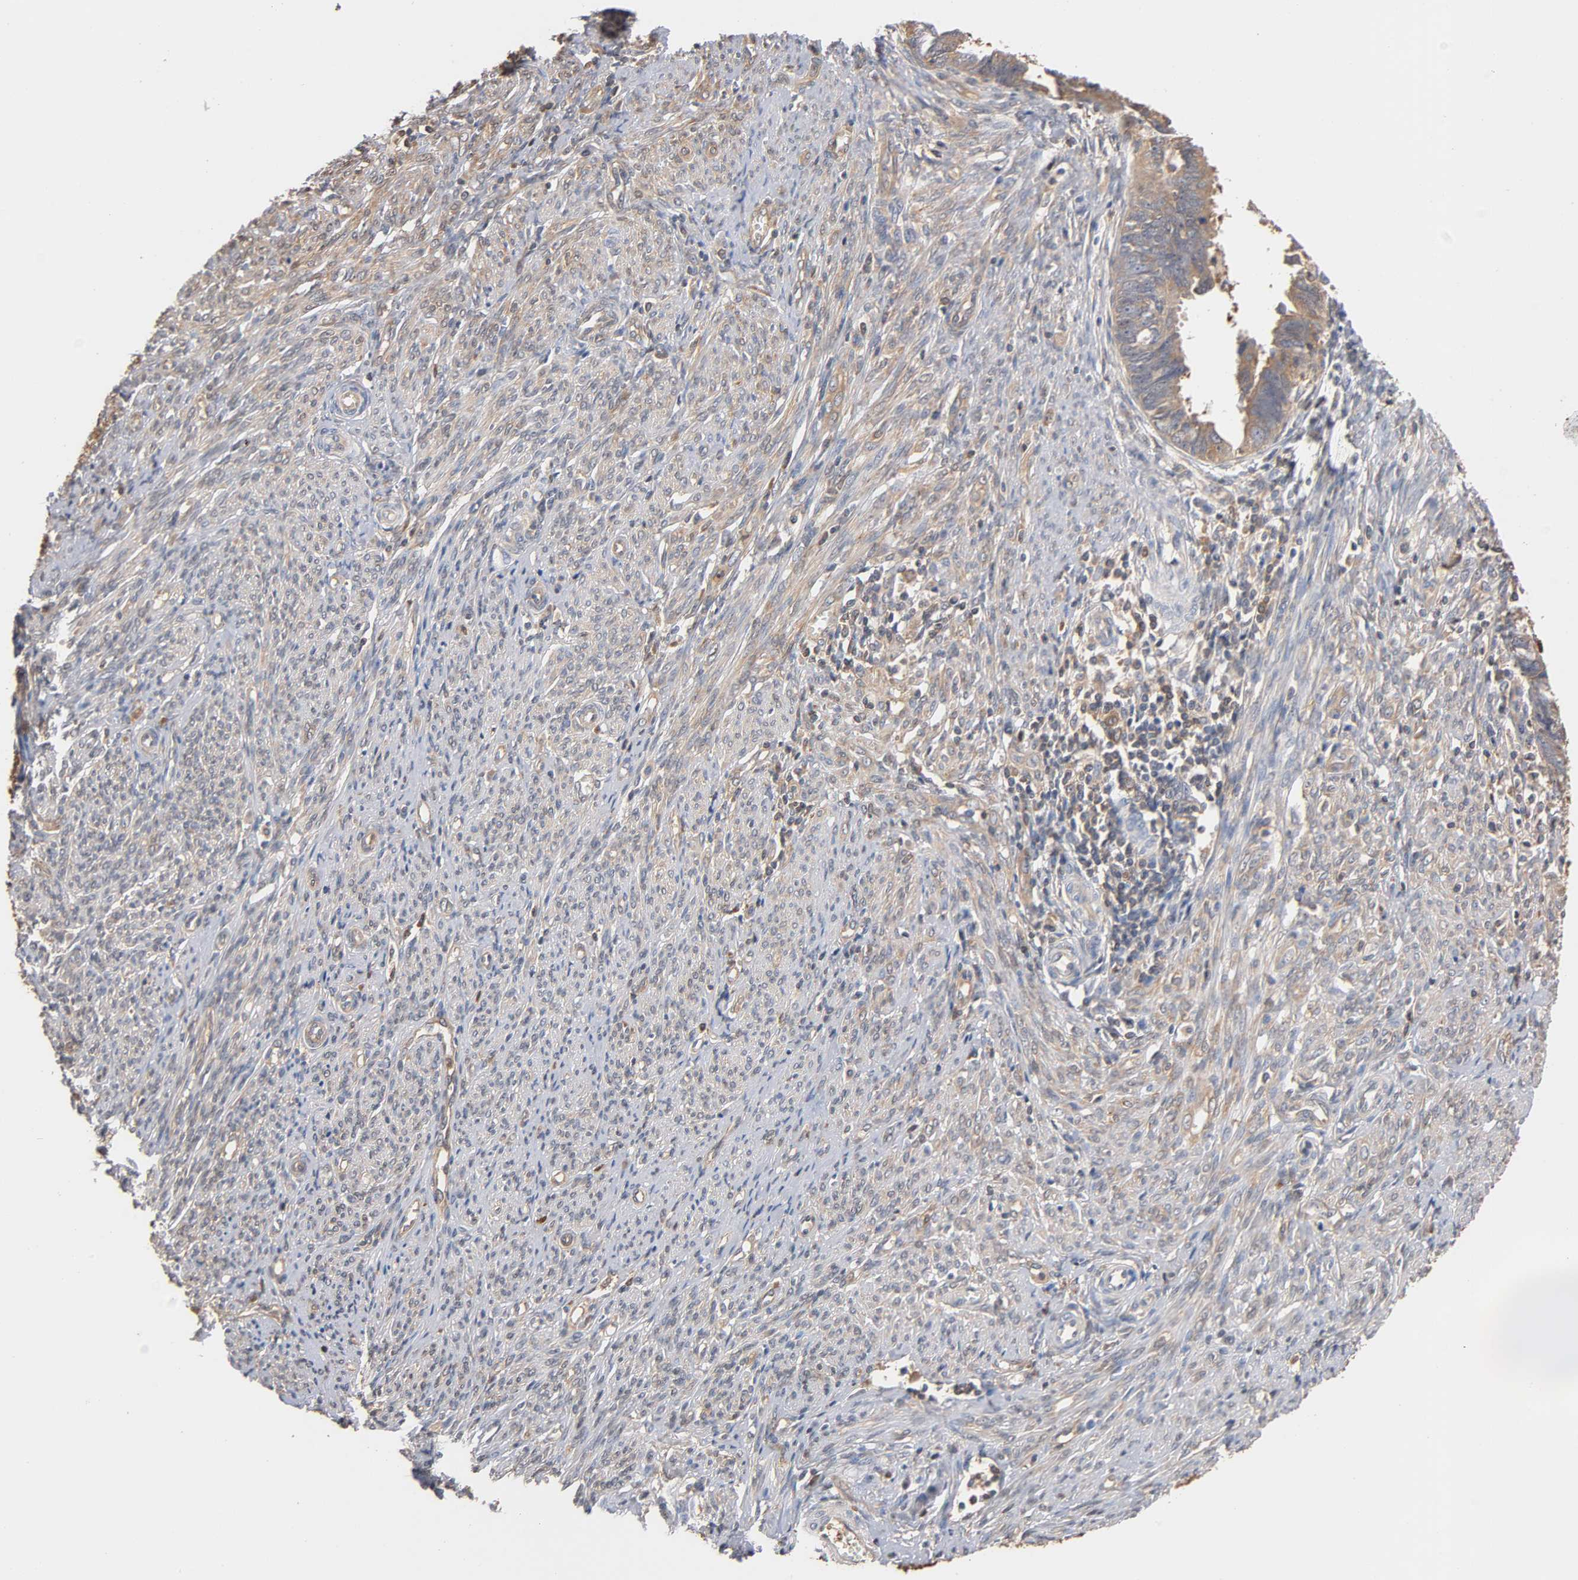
{"staining": {"intensity": "weak", "quantity": ">75%", "location": "cytoplasmic/membranous"}, "tissue": "endometrial cancer", "cell_type": "Tumor cells", "image_type": "cancer", "snomed": [{"axis": "morphology", "description": "Adenocarcinoma, NOS"}, {"axis": "topography", "description": "Endometrium"}], "caption": "Brown immunohistochemical staining in endometrial cancer (adenocarcinoma) reveals weak cytoplasmic/membranous staining in about >75% of tumor cells.", "gene": "ALDOA", "patient": {"sex": "female", "age": 75}}